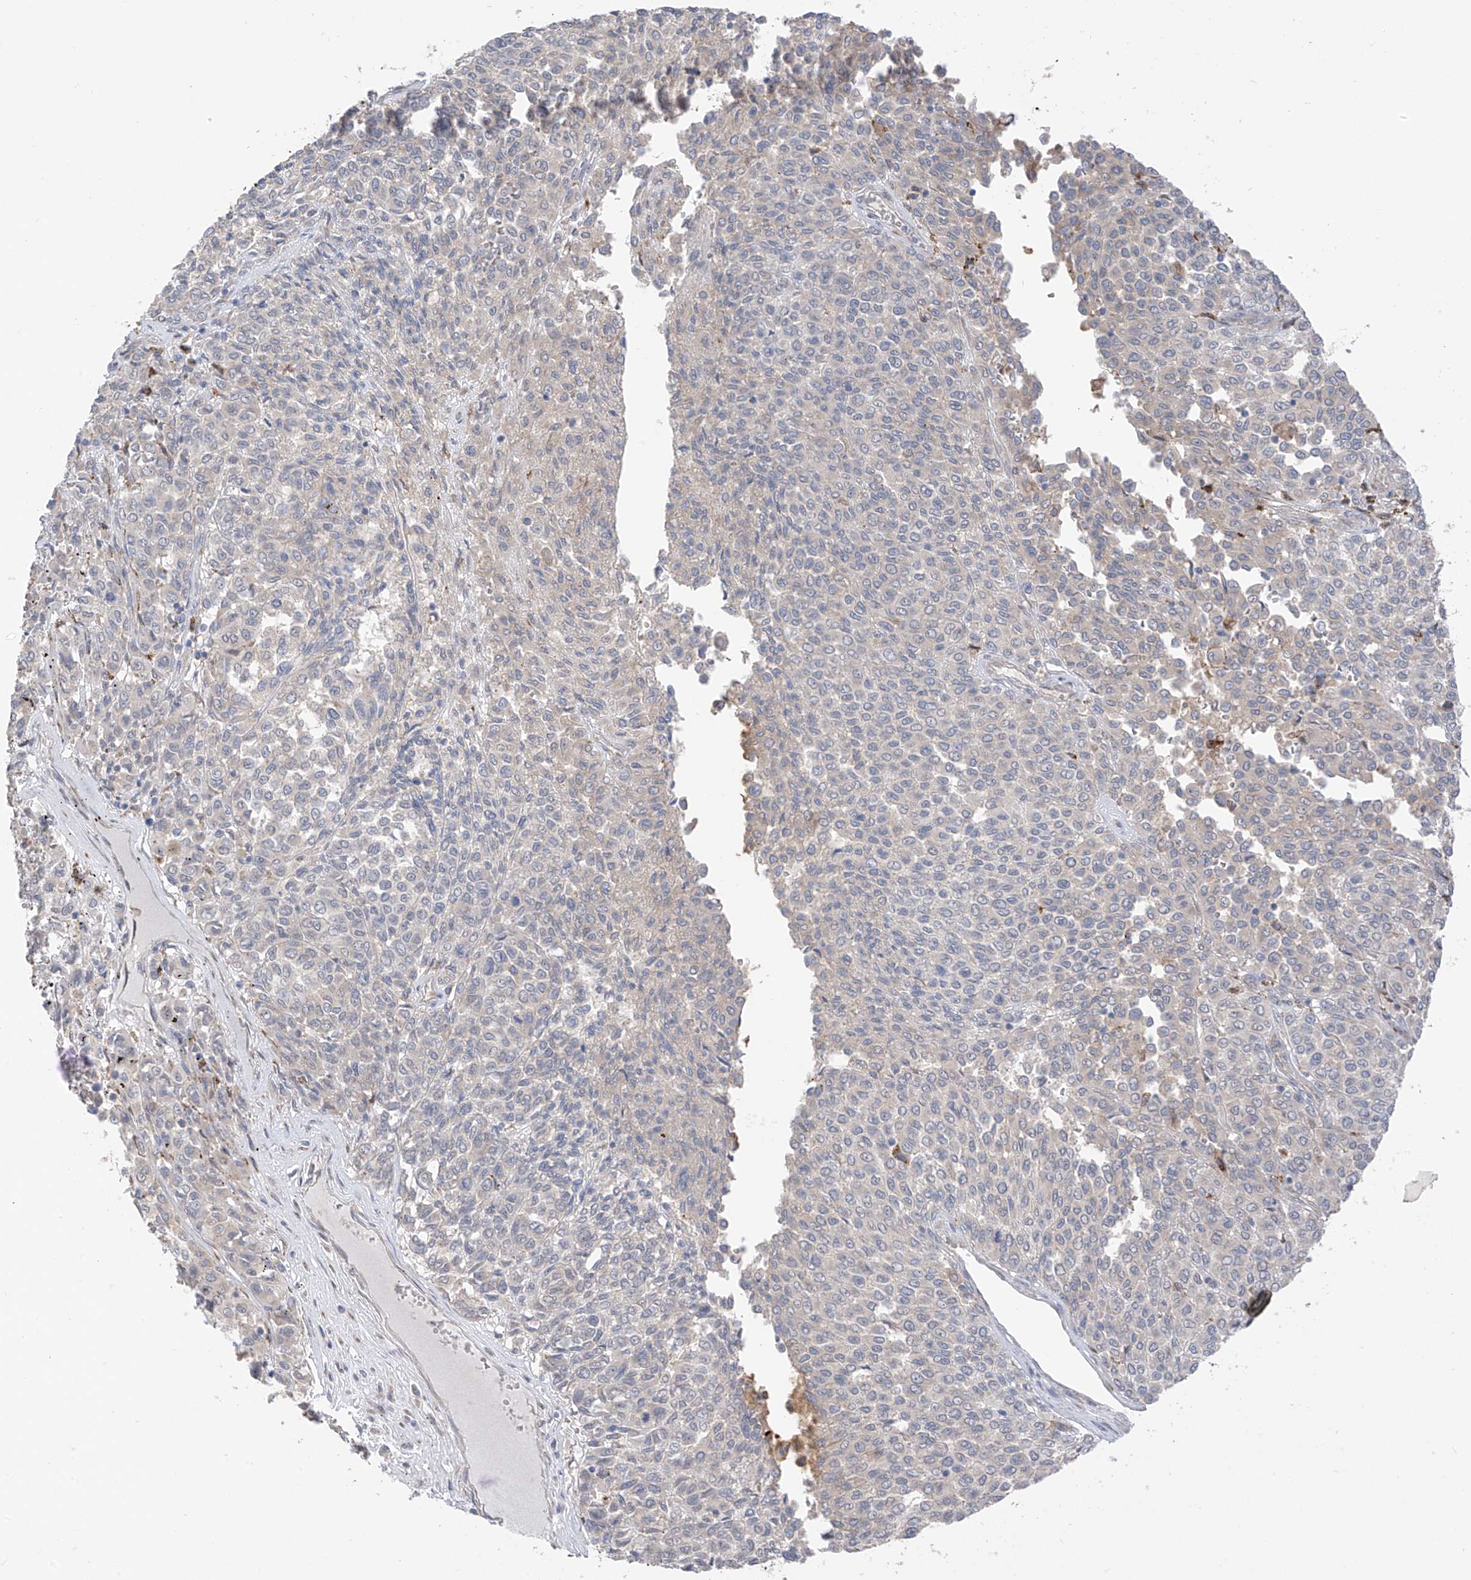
{"staining": {"intensity": "weak", "quantity": "<25%", "location": "cytoplasmic/membranous"}, "tissue": "melanoma", "cell_type": "Tumor cells", "image_type": "cancer", "snomed": [{"axis": "morphology", "description": "Malignant melanoma, Metastatic site"}, {"axis": "topography", "description": "Pancreas"}], "caption": "High magnification brightfield microscopy of malignant melanoma (metastatic site) stained with DAB (3,3'-diaminobenzidine) (brown) and counterstained with hematoxylin (blue): tumor cells show no significant staining. (DAB immunohistochemistry (IHC) with hematoxylin counter stain).", "gene": "NALCN", "patient": {"sex": "female", "age": 30}}